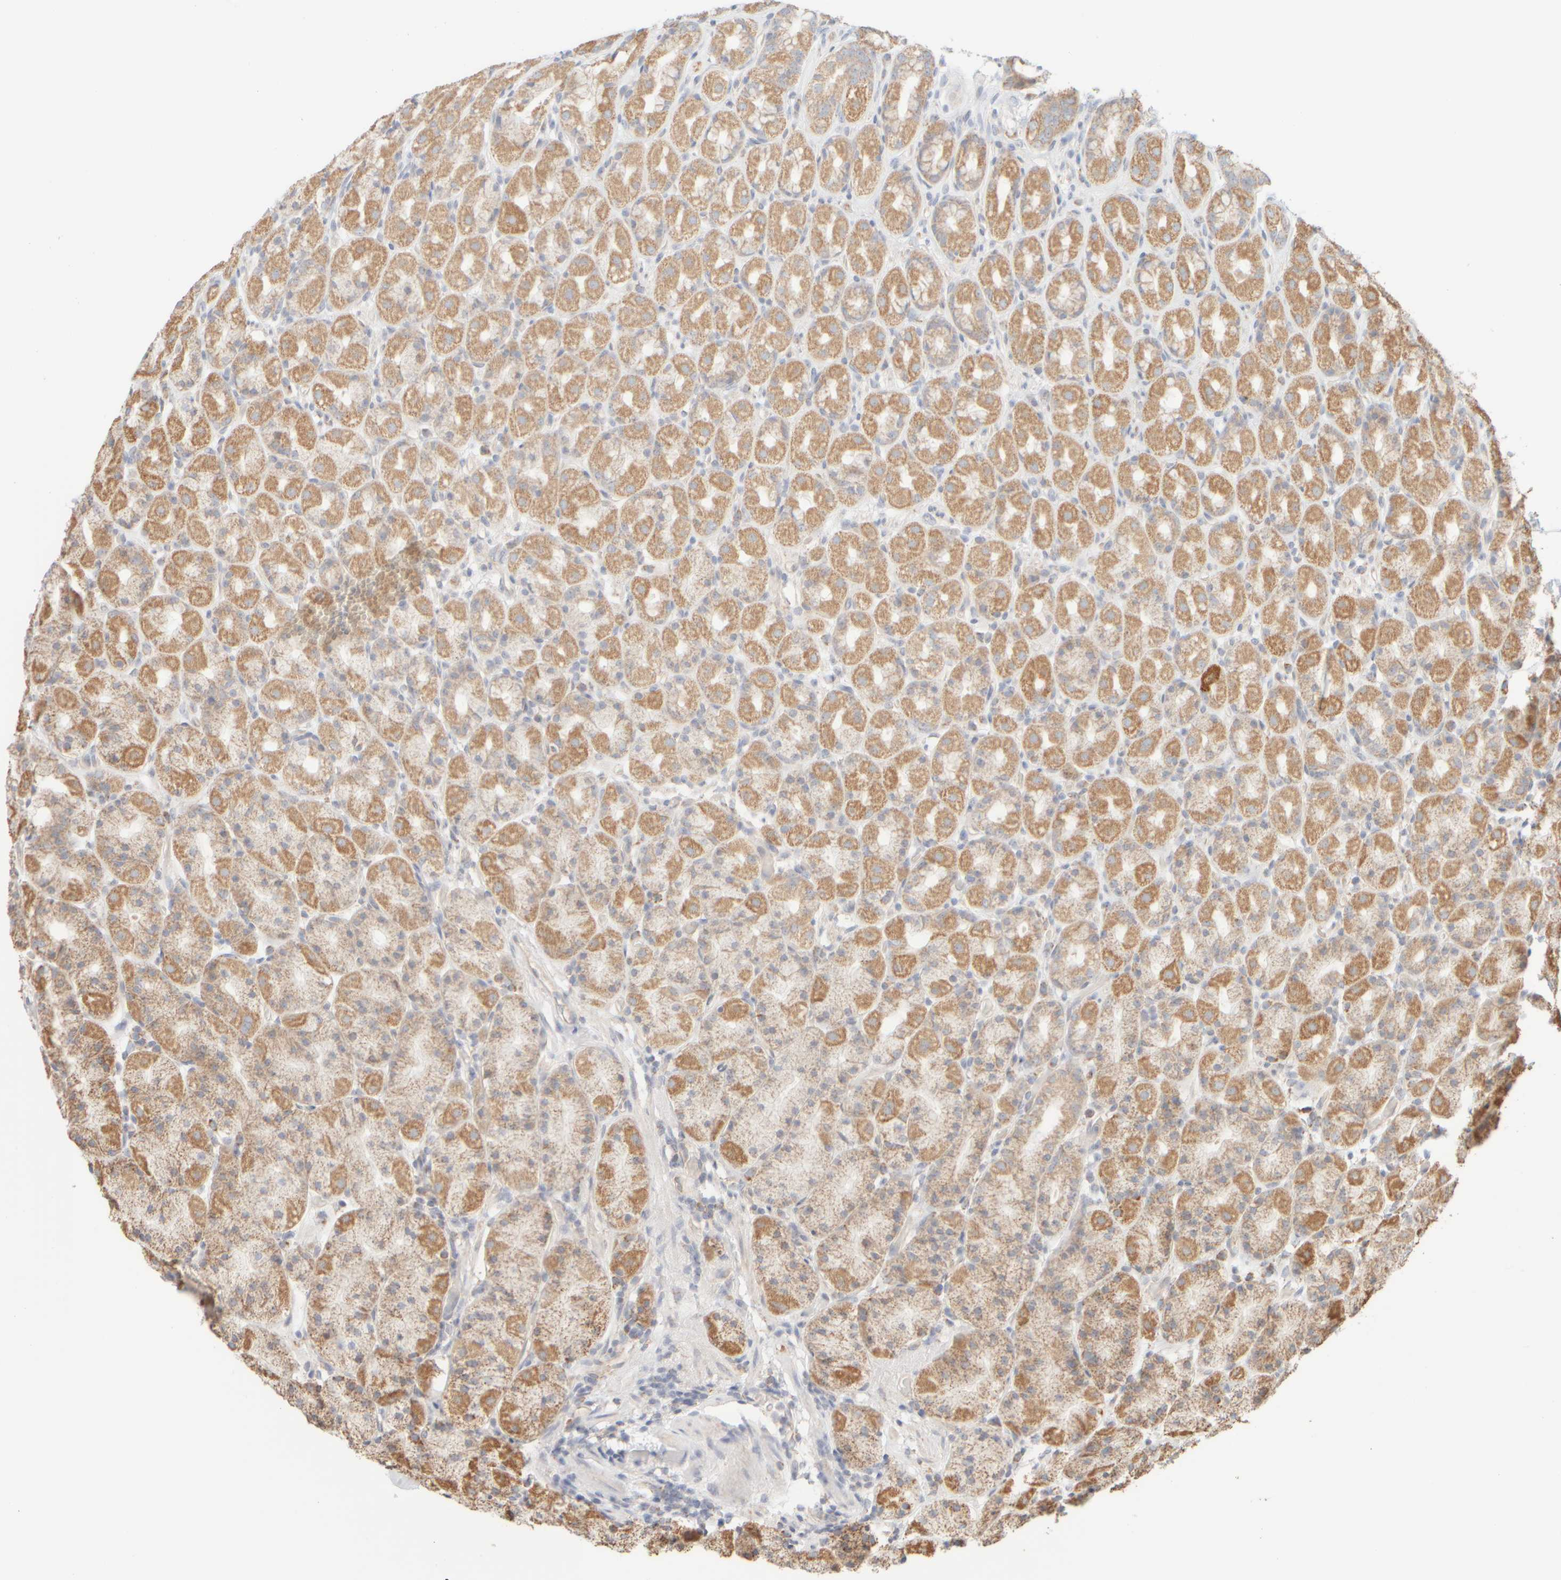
{"staining": {"intensity": "moderate", "quantity": ">75%", "location": "cytoplasmic/membranous"}, "tissue": "stomach", "cell_type": "Glandular cells", "image_type": "normal", "snomed": [{"axis": "morphology", "description": "Normal tissue, NOS"}, {"axis": "topography", "description": "Stomach, upper"}], "caption": "A photomicrograph showing moderate cytoplasmic/membranous positivity in approximately >75% of glandular cells in normal stomach, as visualized by brown immunohistochemical staining.", "gene": "APBB2", "patient": {"sex": "male", "age": 68}}